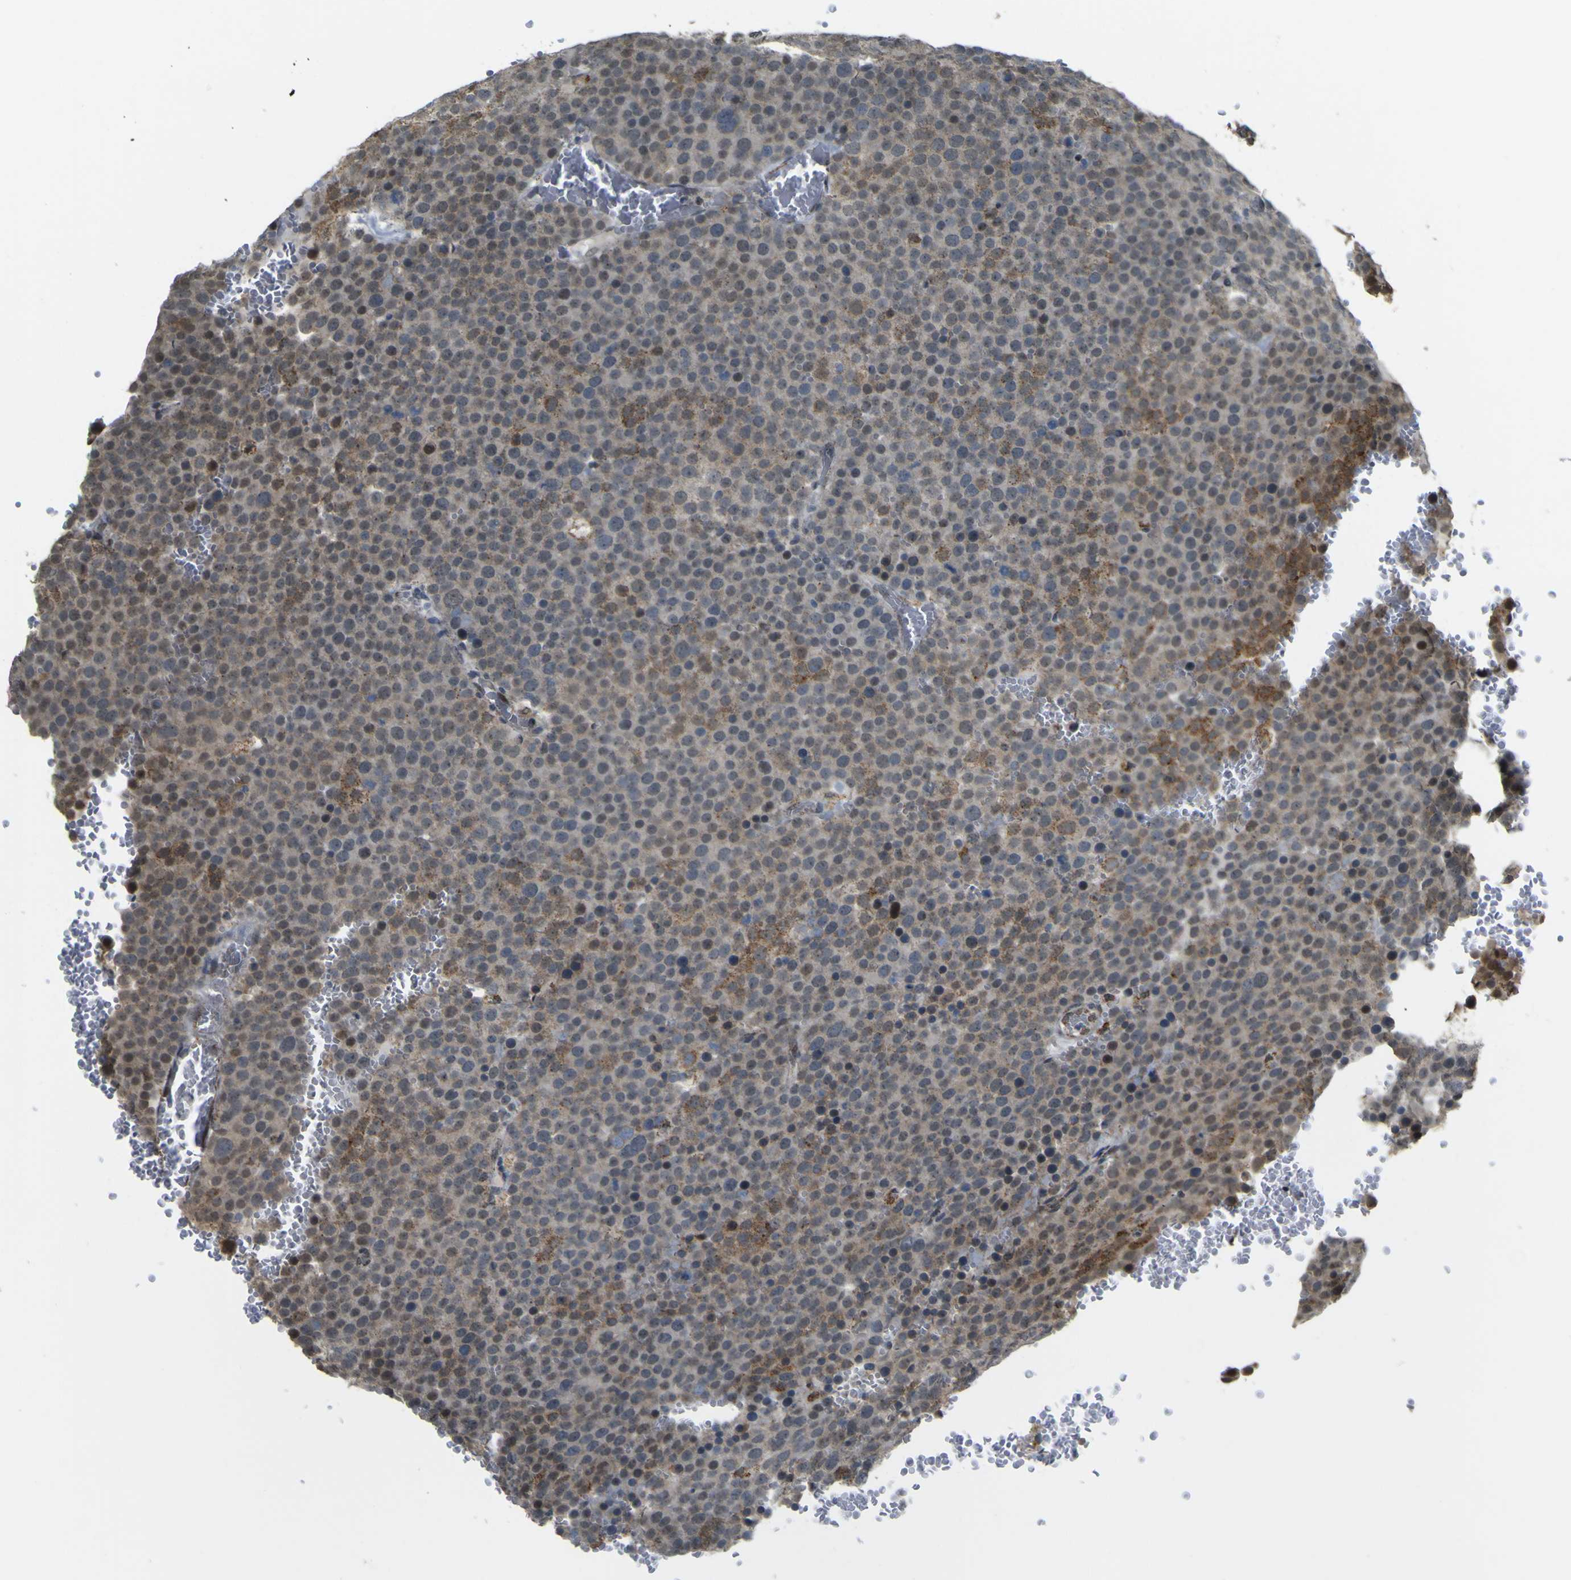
{"staining": {"intensity": "moderate", "quantity": "25%-75%", "location": "cytoplasmic/membranous,nuclear"}, "tissue": "testis cancer", "cell_type": "Tumor cells", "image_type": "cancer", "snomed": [{"axis": "morphology", "description": "Seminoma, NOS"}, {"axis": "topography", "description": "Testis"}], "caption": "Moderate cytoplasmic/membranous and nuclear positivity for a protein is present in about 25%-75% of tumor cells of testis cancer (seminoma) using IHC.", "gene": "ACBD5", "patient": {"sex": "male", "age": 71}}